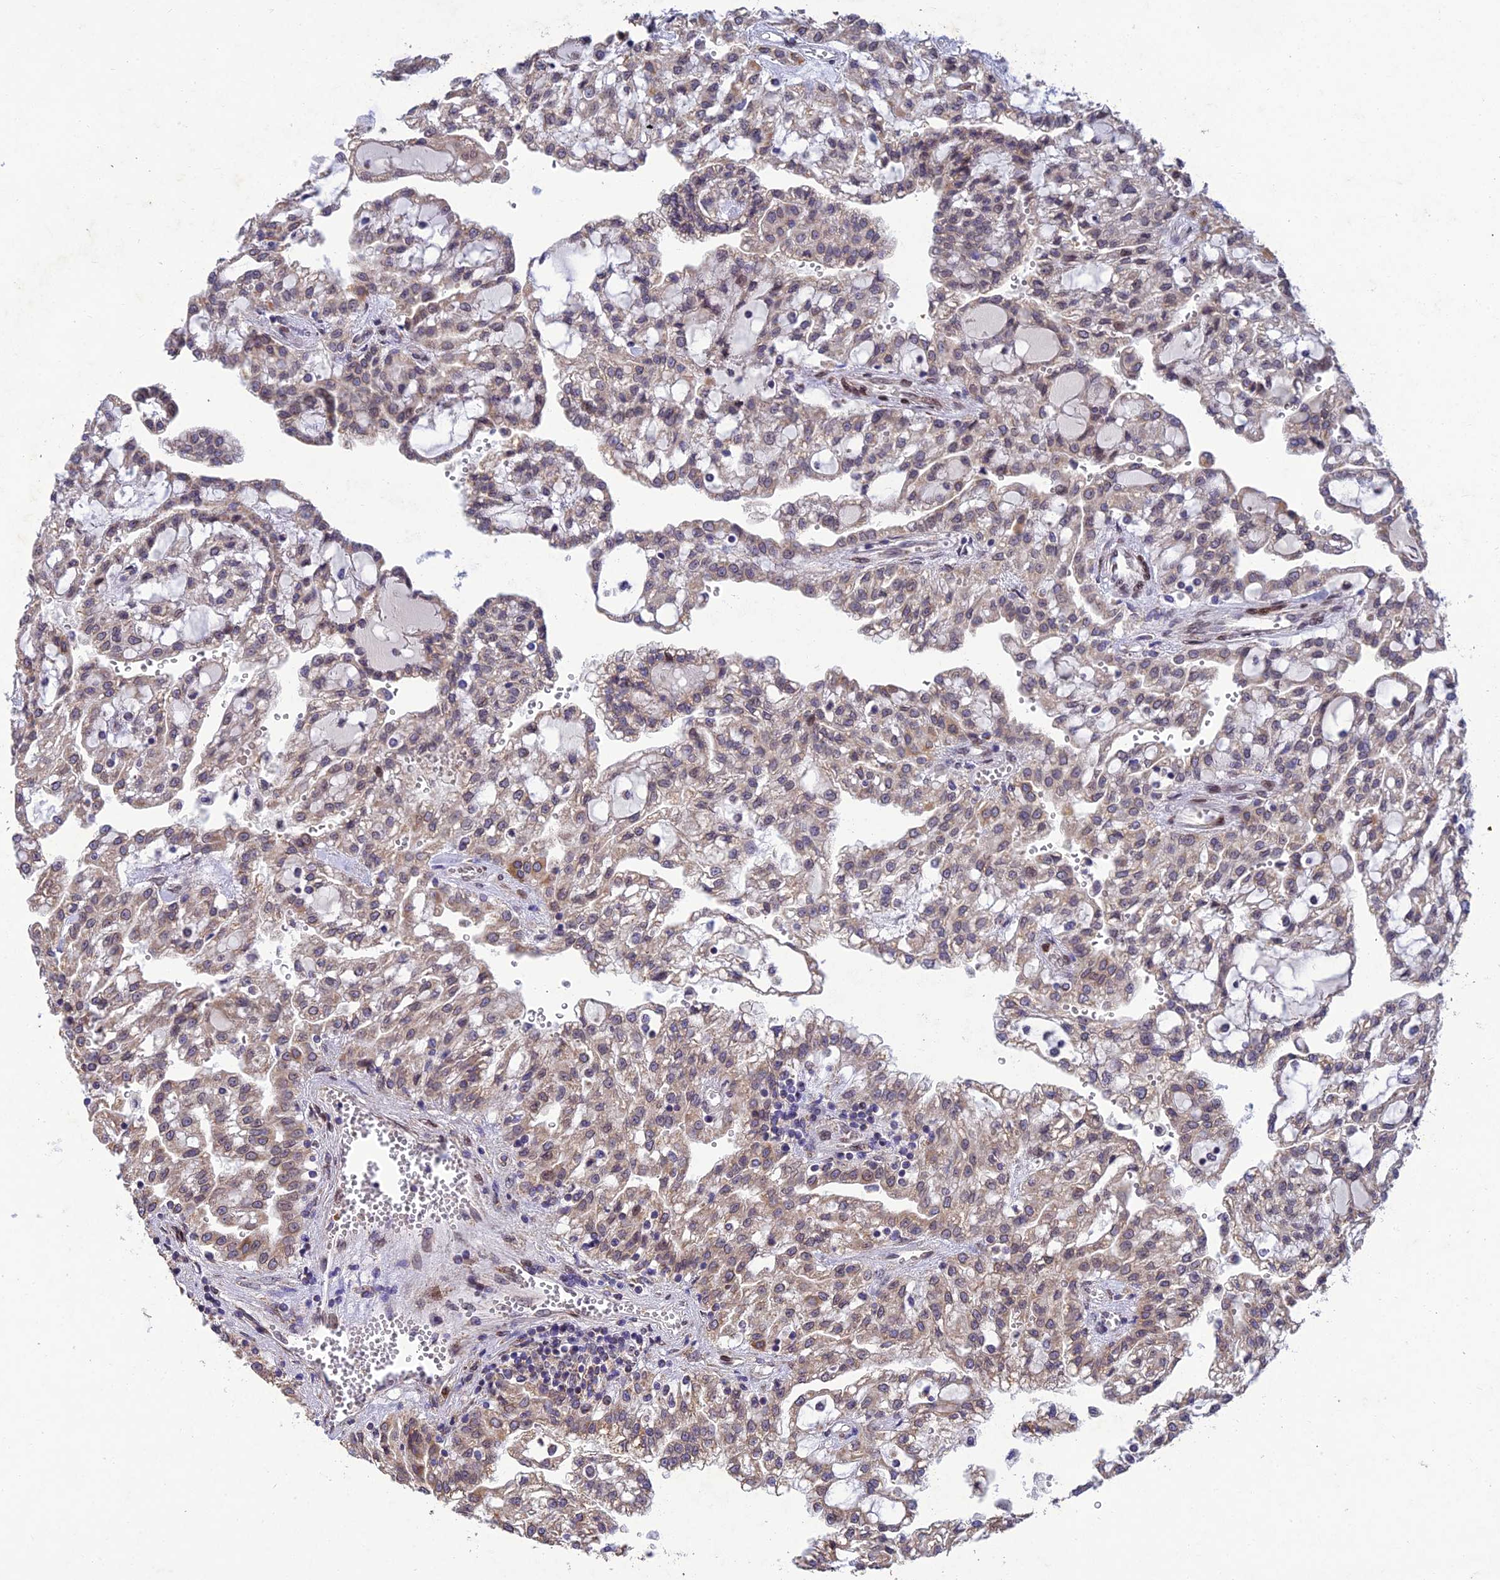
{"staining": {"intensity": "weak", "quantity": ">75%", "location": "cytoplasmic/membranous"}, "tissue": "renal cancer", "cell_type": "Tumor cells", "image_type": "cancer", "snomed": [{"axis": "morphology", "description": "Adenocarcinoma, NOS"}, {"axis": "topography", "description": "Kidney"}], "caption": "Human renal adenocarcinoma stained with a protein marker demonstrates weak staining in tumor cells.", "gene": "MGAT2", "patient": {"sex": "male", "age": 63}}